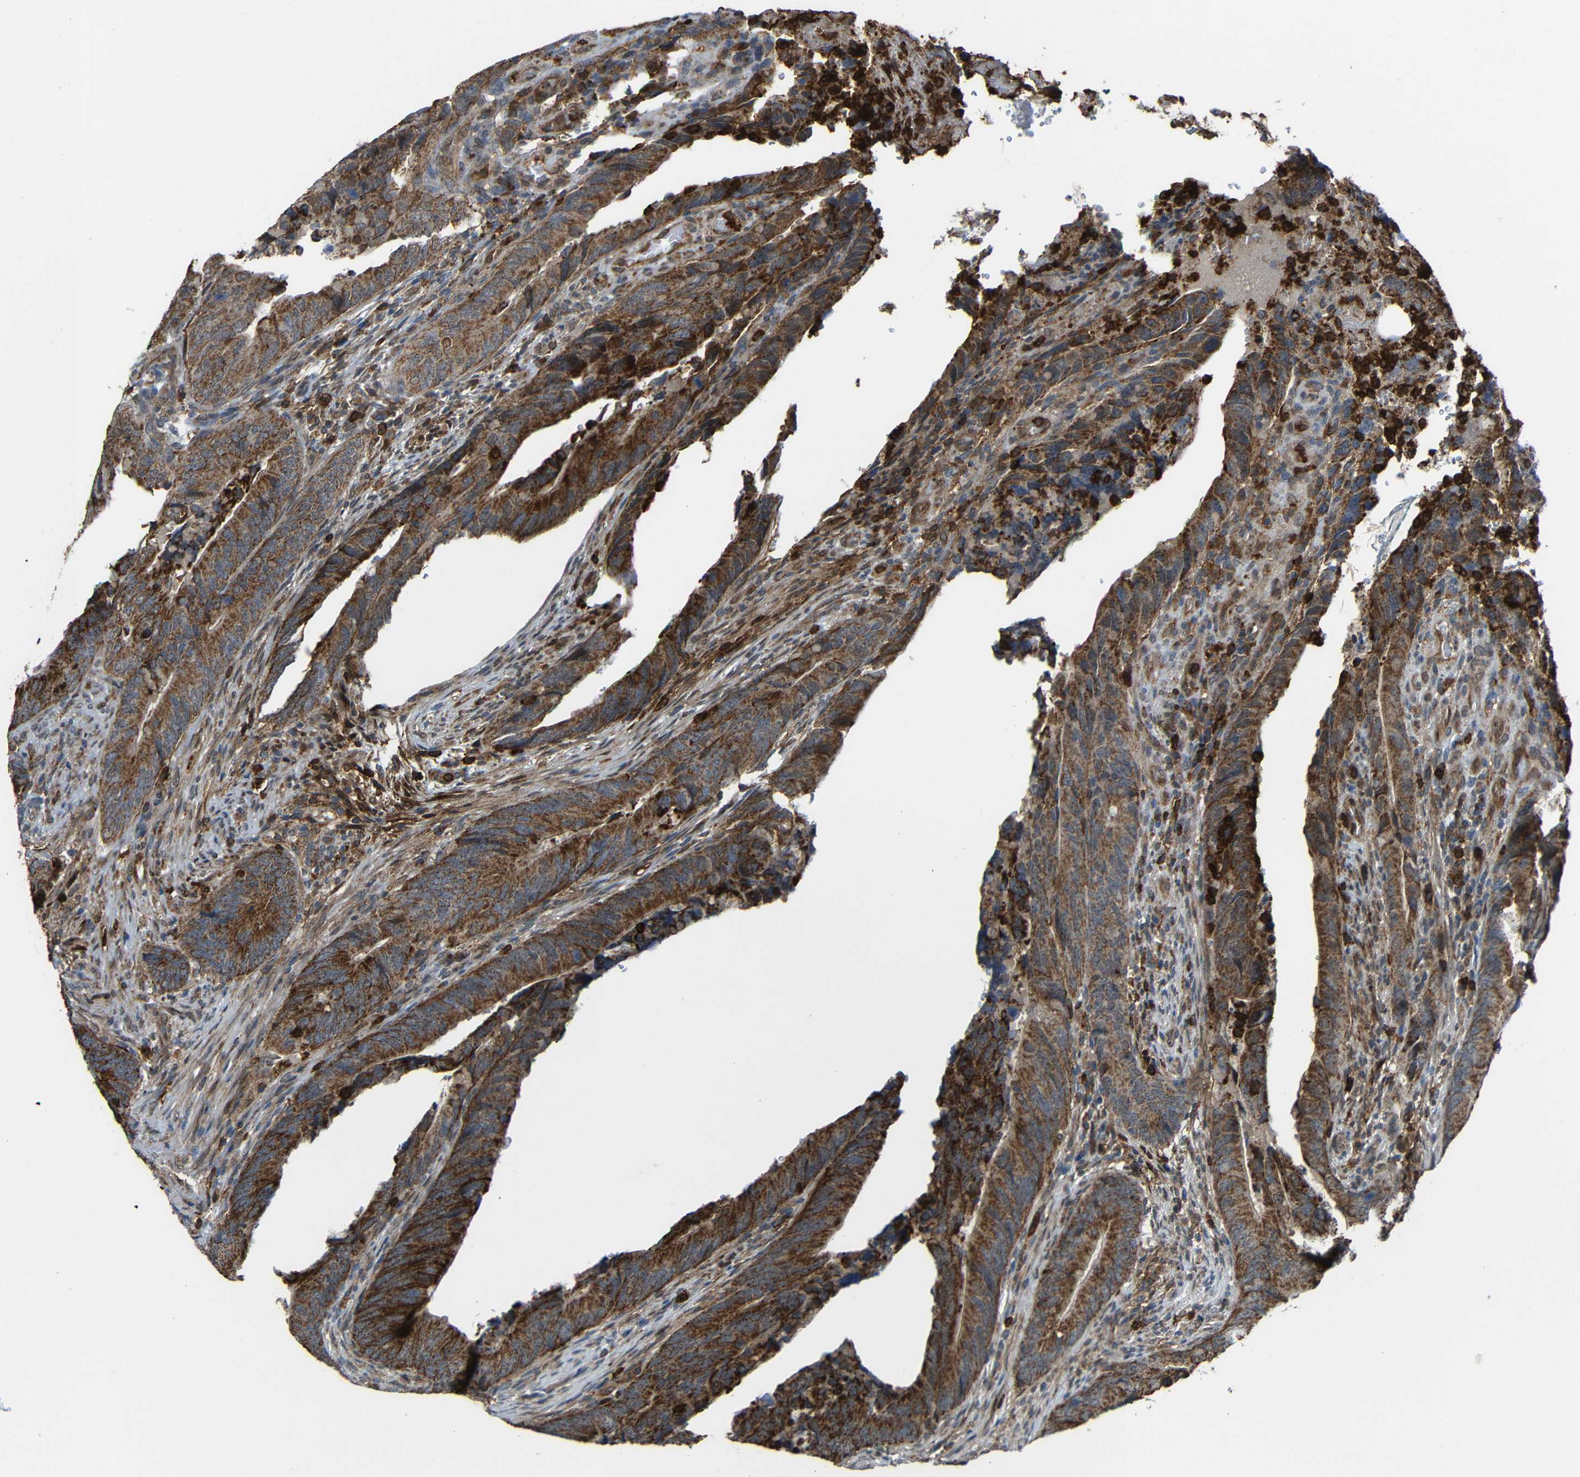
{"staining": {"intensity": "moderate", "quantity": ">75%", "location": "cytoplasmic/membranous"}, "tissue": "colorectal cancer", "cell_type": "Tumor cells", "image_type": "cancer", "snomed": [{"axis": "morphology", "description": "Normal tissue, NOS"}, {"axis": "morphology", "description": "Adenocarcinoma, NOS"}, {"axis": "topography", "description": "Colon"}], "caption": "Protein staining exhibits moderate cytoplasmic/membranous staining in about >75% of tumor cells in colorectal adenocarcinoma.", "gene": "C1GALT1", "patient": {"sex": "male", "age": 56}}